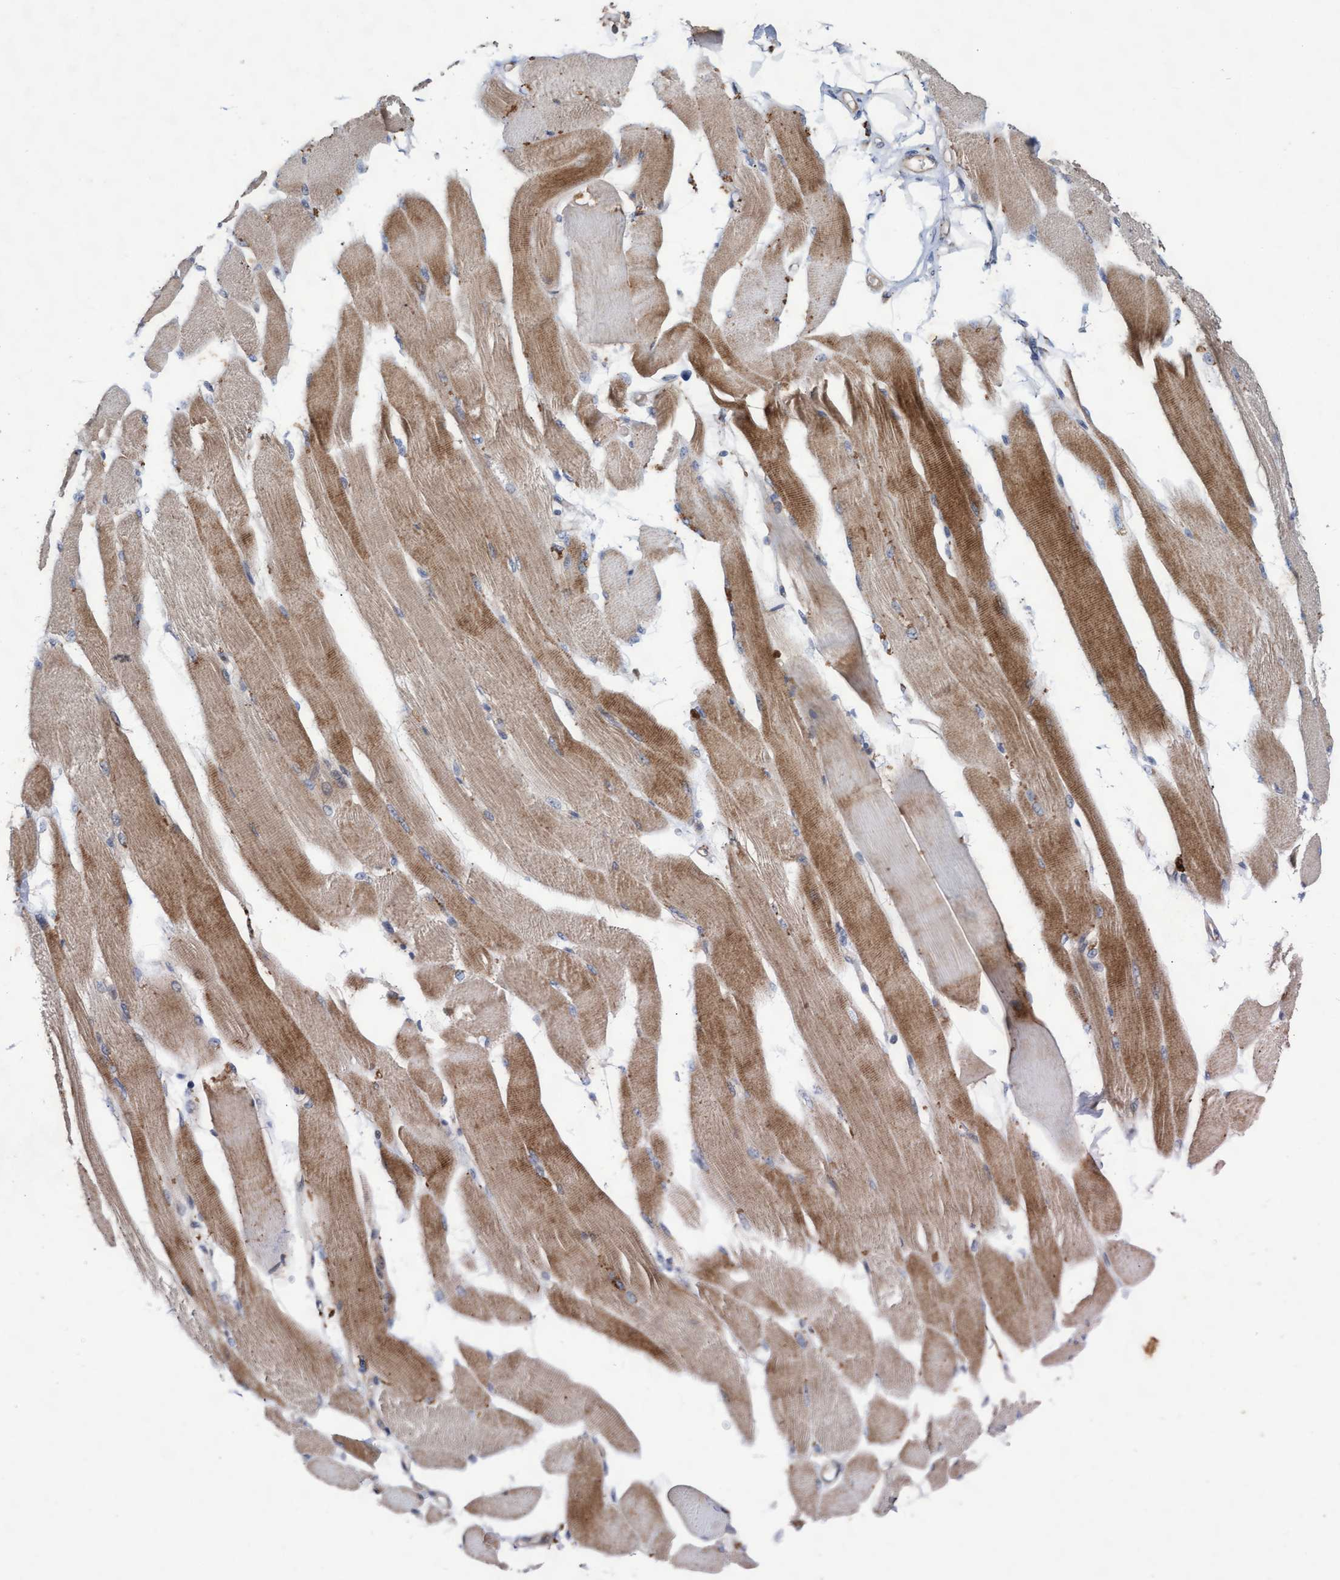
{"staining": {"intensity": "moderate", "quantity": ">75%", "location": "cytoplasmic/membranous"}, "tissue": "skeletal muscle", "cell_type": "Myocytes", "image_type": "normal", "snomed": [{"axis": "morphology", "description": "Normal tissue, NOS"}, {"axis": "topography", "description": "Skeletal muscle"}, {"axis": "topography", "description": "Peripheral nerve tissue"}], "caption": "Immunohistochemistry (IHC) histopathology image of normal skeletal muscle: human skeletal muscle stained using immunohistochemistry (IHC) displays medium levels of moderate protein expression localized specifically in the cytoplasmic/membranous of myocytes, appearing as a cytoplasmic/membranous brown color.", "gene": "ABCF2", "patient": {"sex": "female", "age": 84}}